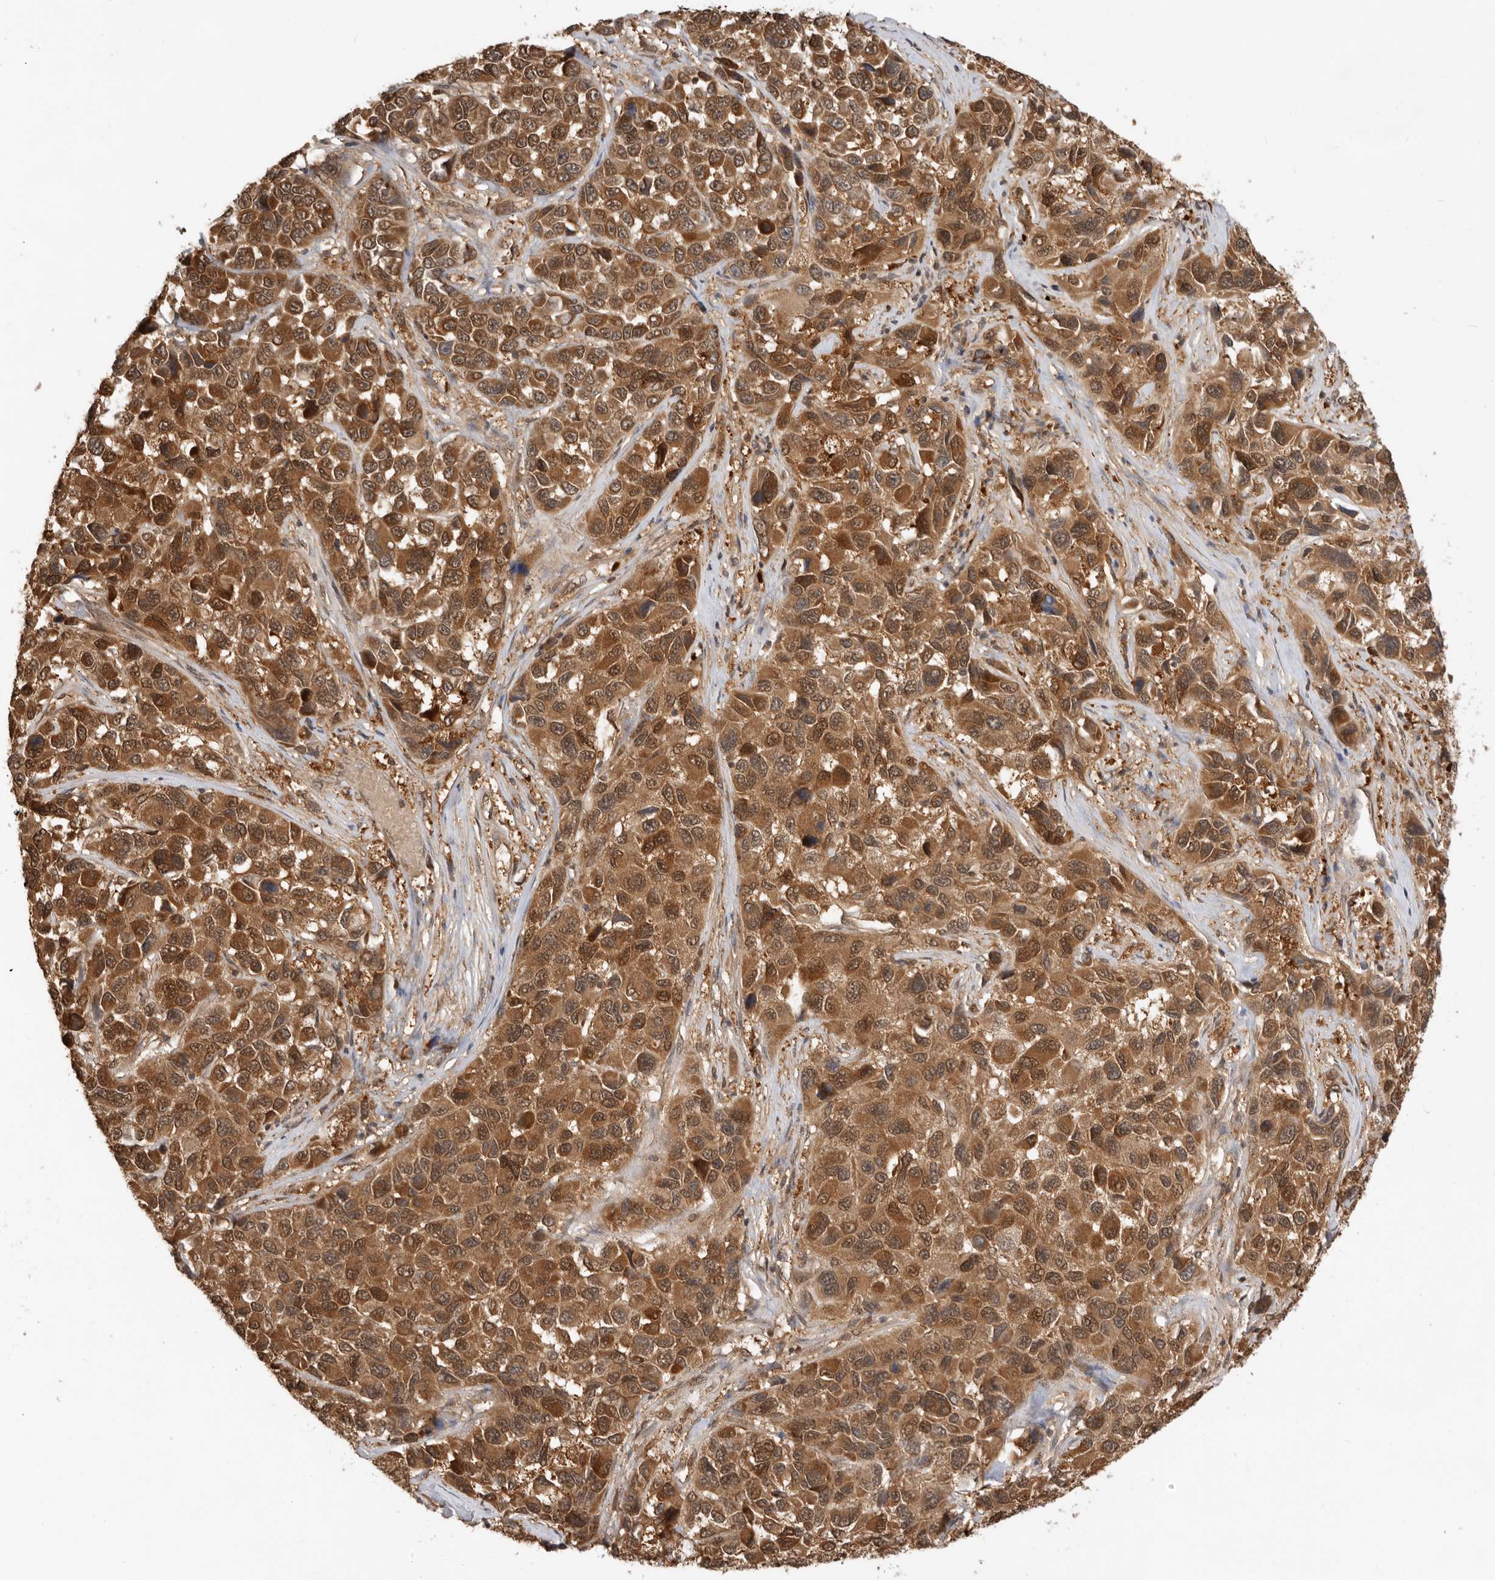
{"staining": {"intensity": "moderate", "quantity": ">75%", "location": "cytoplasmic/membranous,nuclear"}, "tissue": "melanoma", "cell_type": "Tumor cells", "image_type": "cancer", "snomed": [{"axis": "morphology", "description": "Malignant melanoma, NOS"}, {"axis": "topography", "description": "Skin"}], "caption": "Immunohistochemistry (IHC) micrograph of neoplastic tissue: human malignant melanoma stained using immunohistochemistry exhibits medium levels of moderate protein expression localized specifically in the cytoplasmic/membranous and nuclear of tumor cells, appearing as a cytoplasmic/membranous and nuclear brown color.", "gene": "ADPRS", "patient": {"sex": "male", "age": 53}}